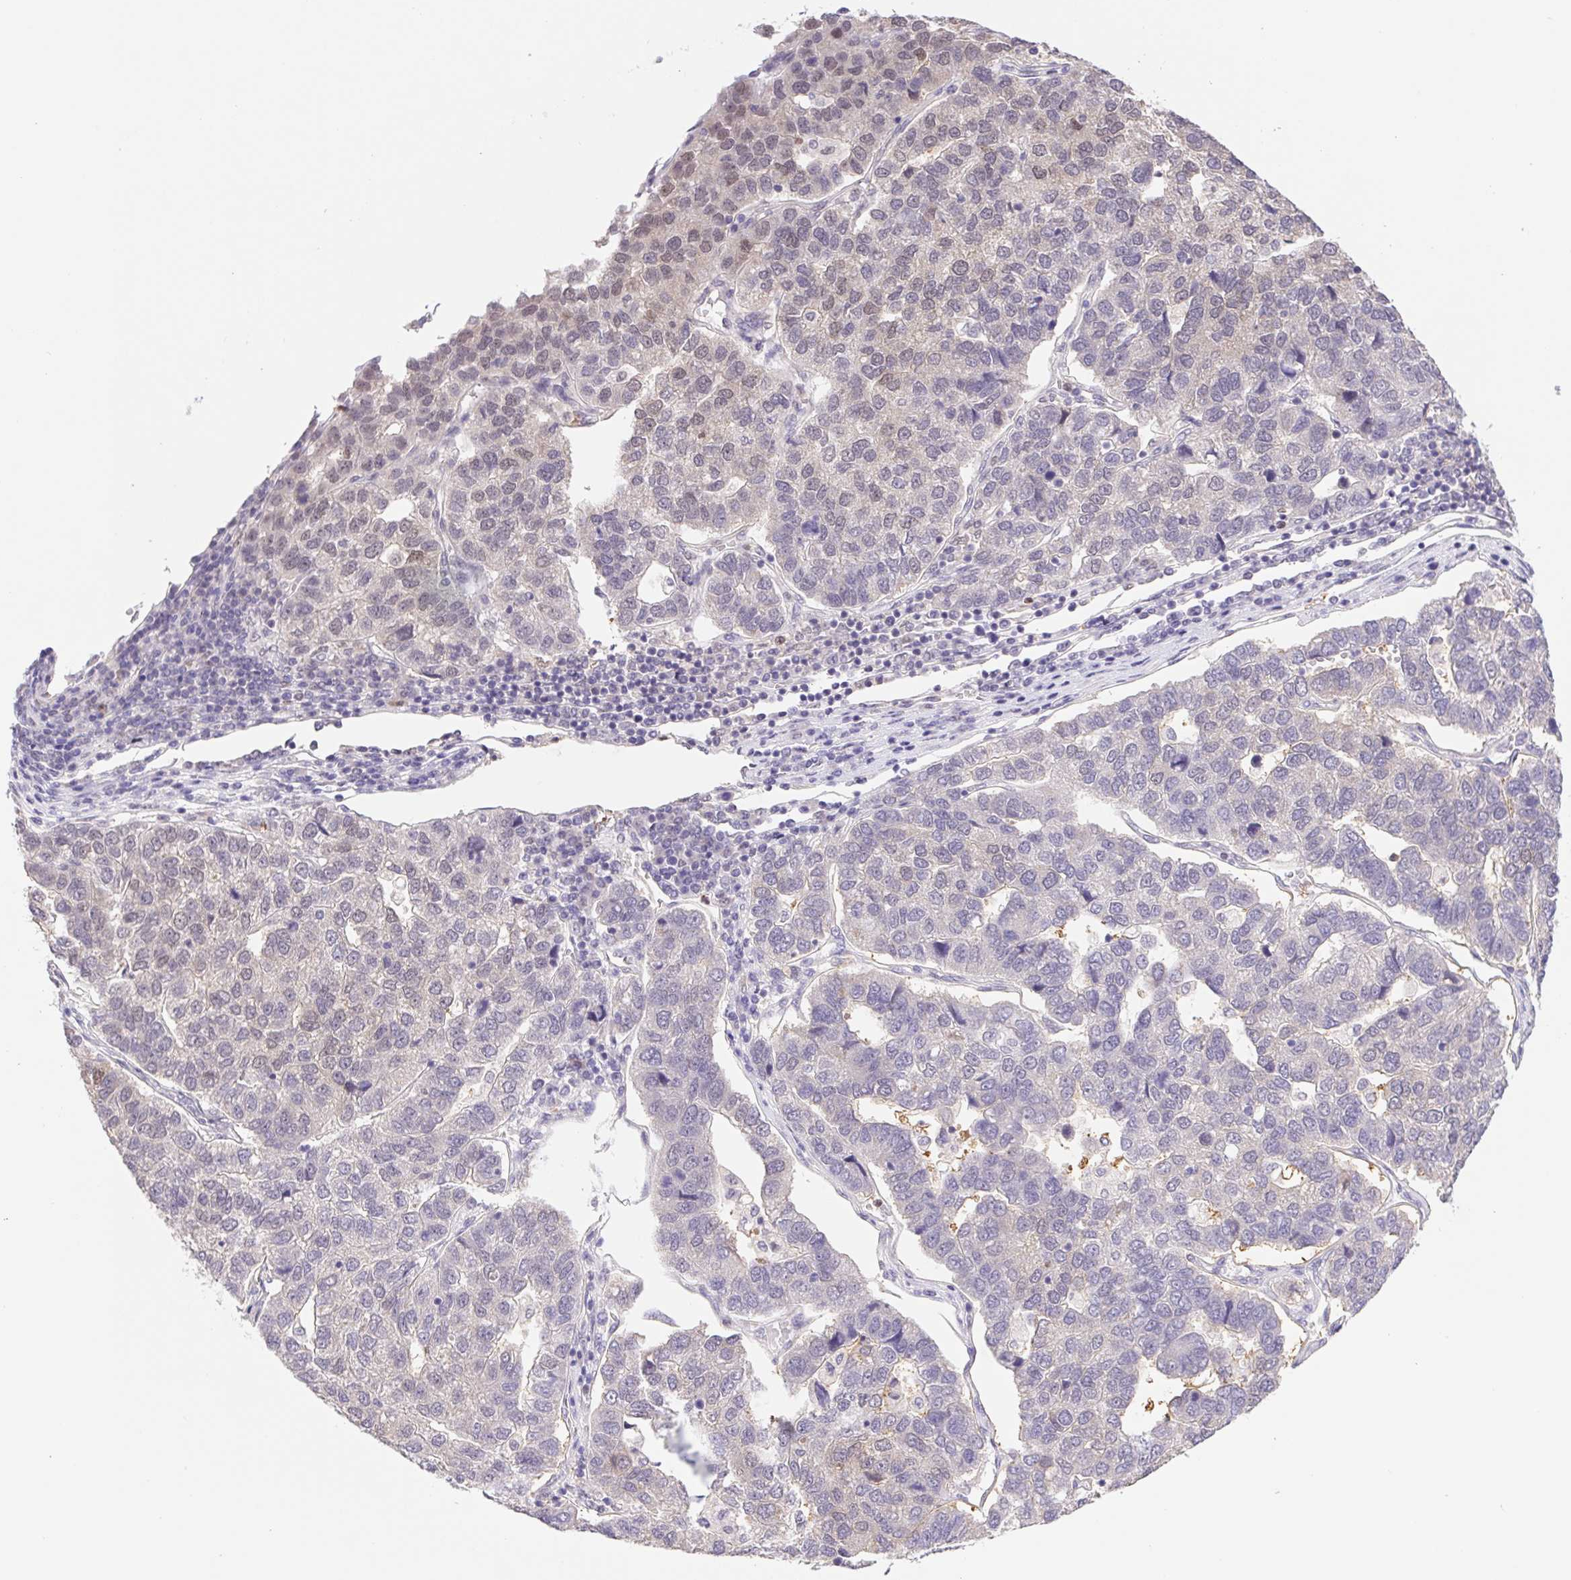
{"staining": {"intensity": "negative", "quantity": "none", "location": "none"}, "tissue": "pancreatic cancer", "cell_type": "Tumor cells", "image_type": "cancer", "snomed": [{"axis": "morphology", "description": "Adenocarcinoma, NOS"}, {"axis": "topography", "description": "Pancreas"}], "caption": "Pancreatic cancer (adenocarcinoma) stained for a protein using IHC displays no staining tumor cells.", "gene": "L3MBTL4", "patient": {"sex": "female", "age": 61}}